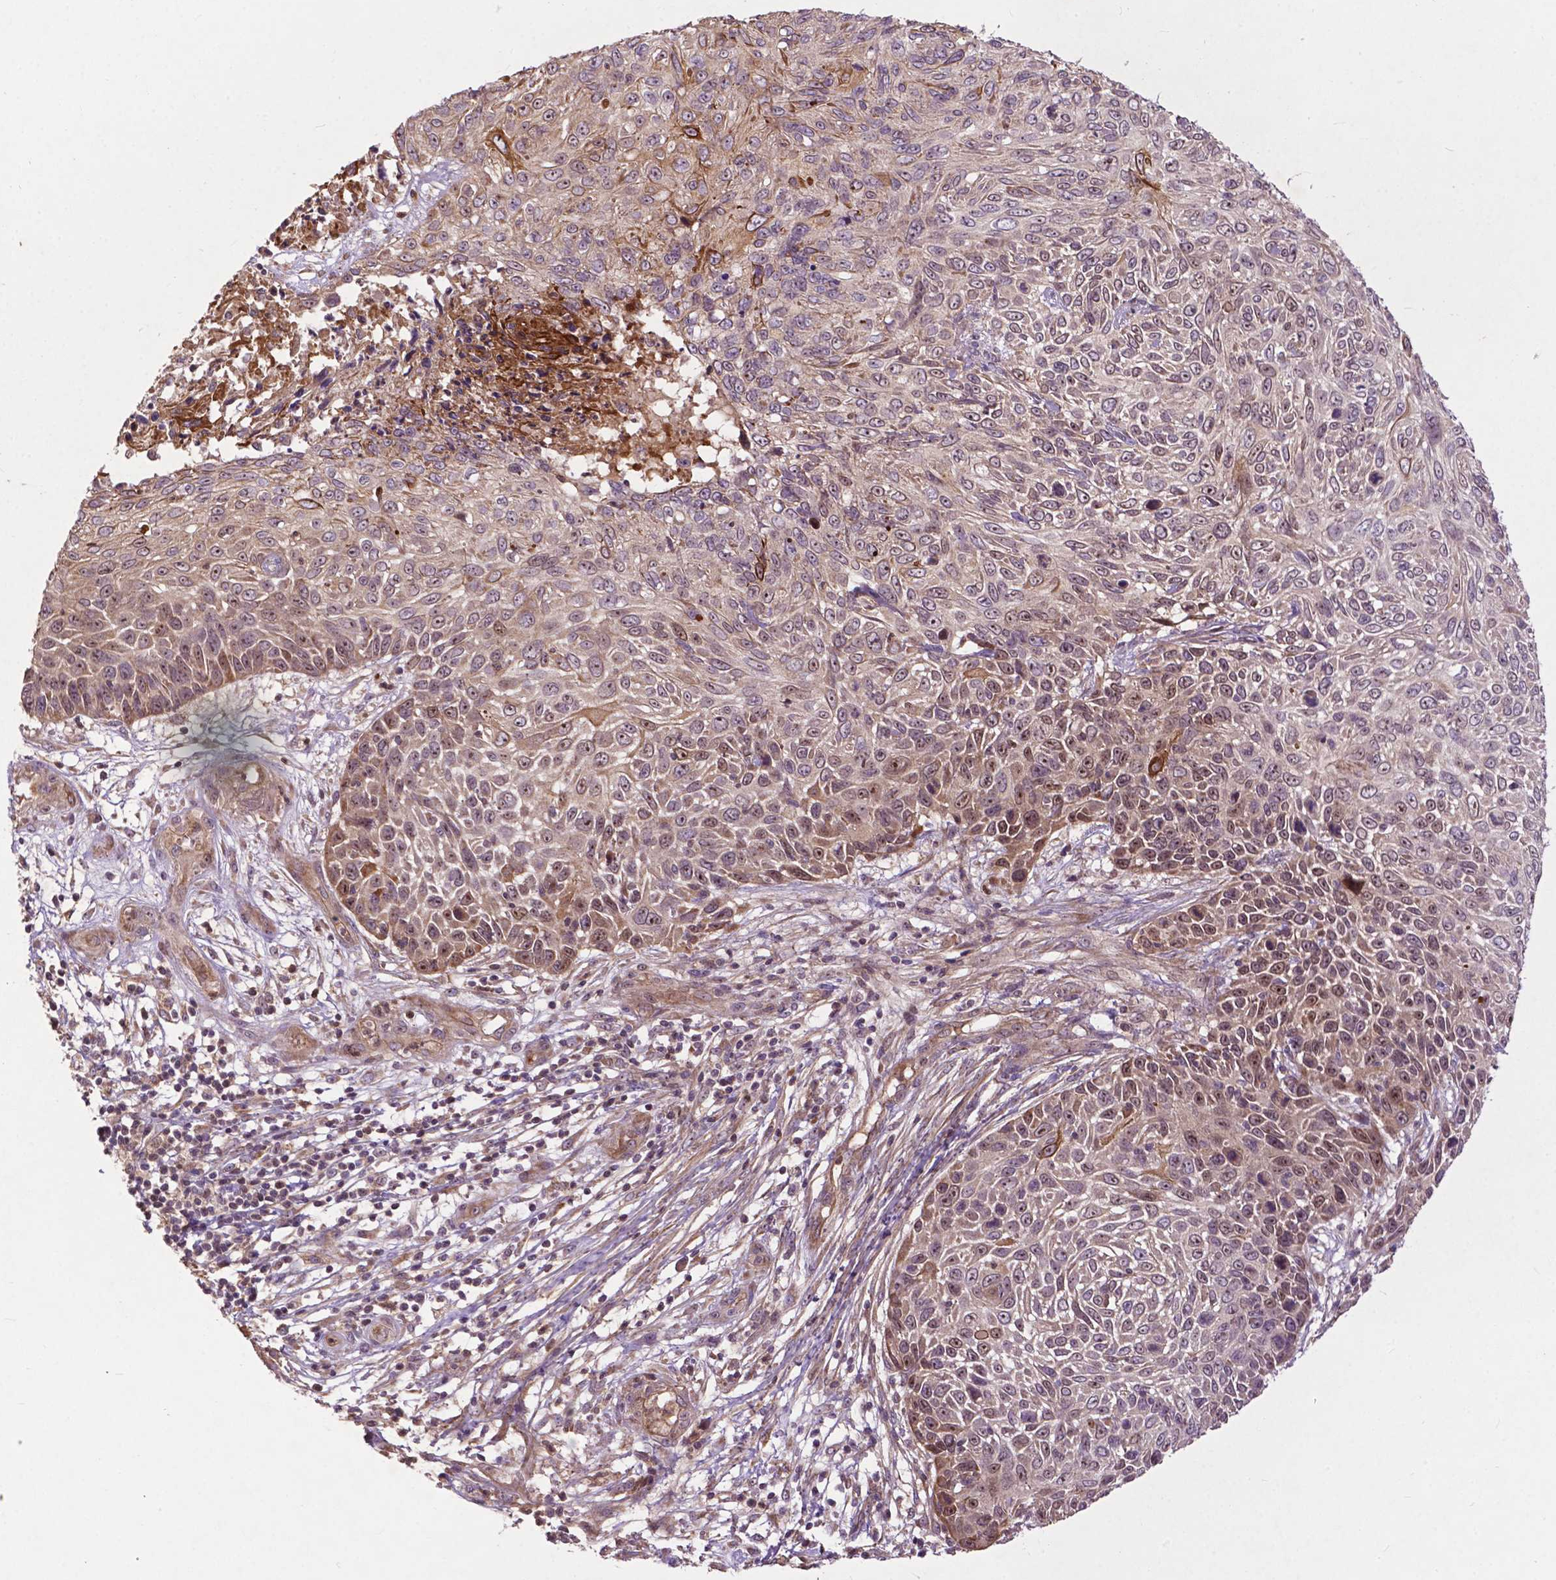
{"staining": {"intensity": "moderate", "quantity": "25%-75%", "location": "cytoplasmic/membranous,nuclear"}, "tissue": "skin cancer", "cell_type": "Tumor cells", "image_type": "cancer", "snomed": [{"axis": "morphology", "description": "Squamous cell carcinoma, NOS"}, {"axis": "topography", "description": "Skin"}], "caption": "A medium amount of moderate cytoplasmic/membranous and nuclear staining is identified in approximately 25%-75% of tumor cells in skin cancer (squamous cell carcinoma) tissue.", "gene": "PARP3", "patient": {"sex": "male", "age": 92}}